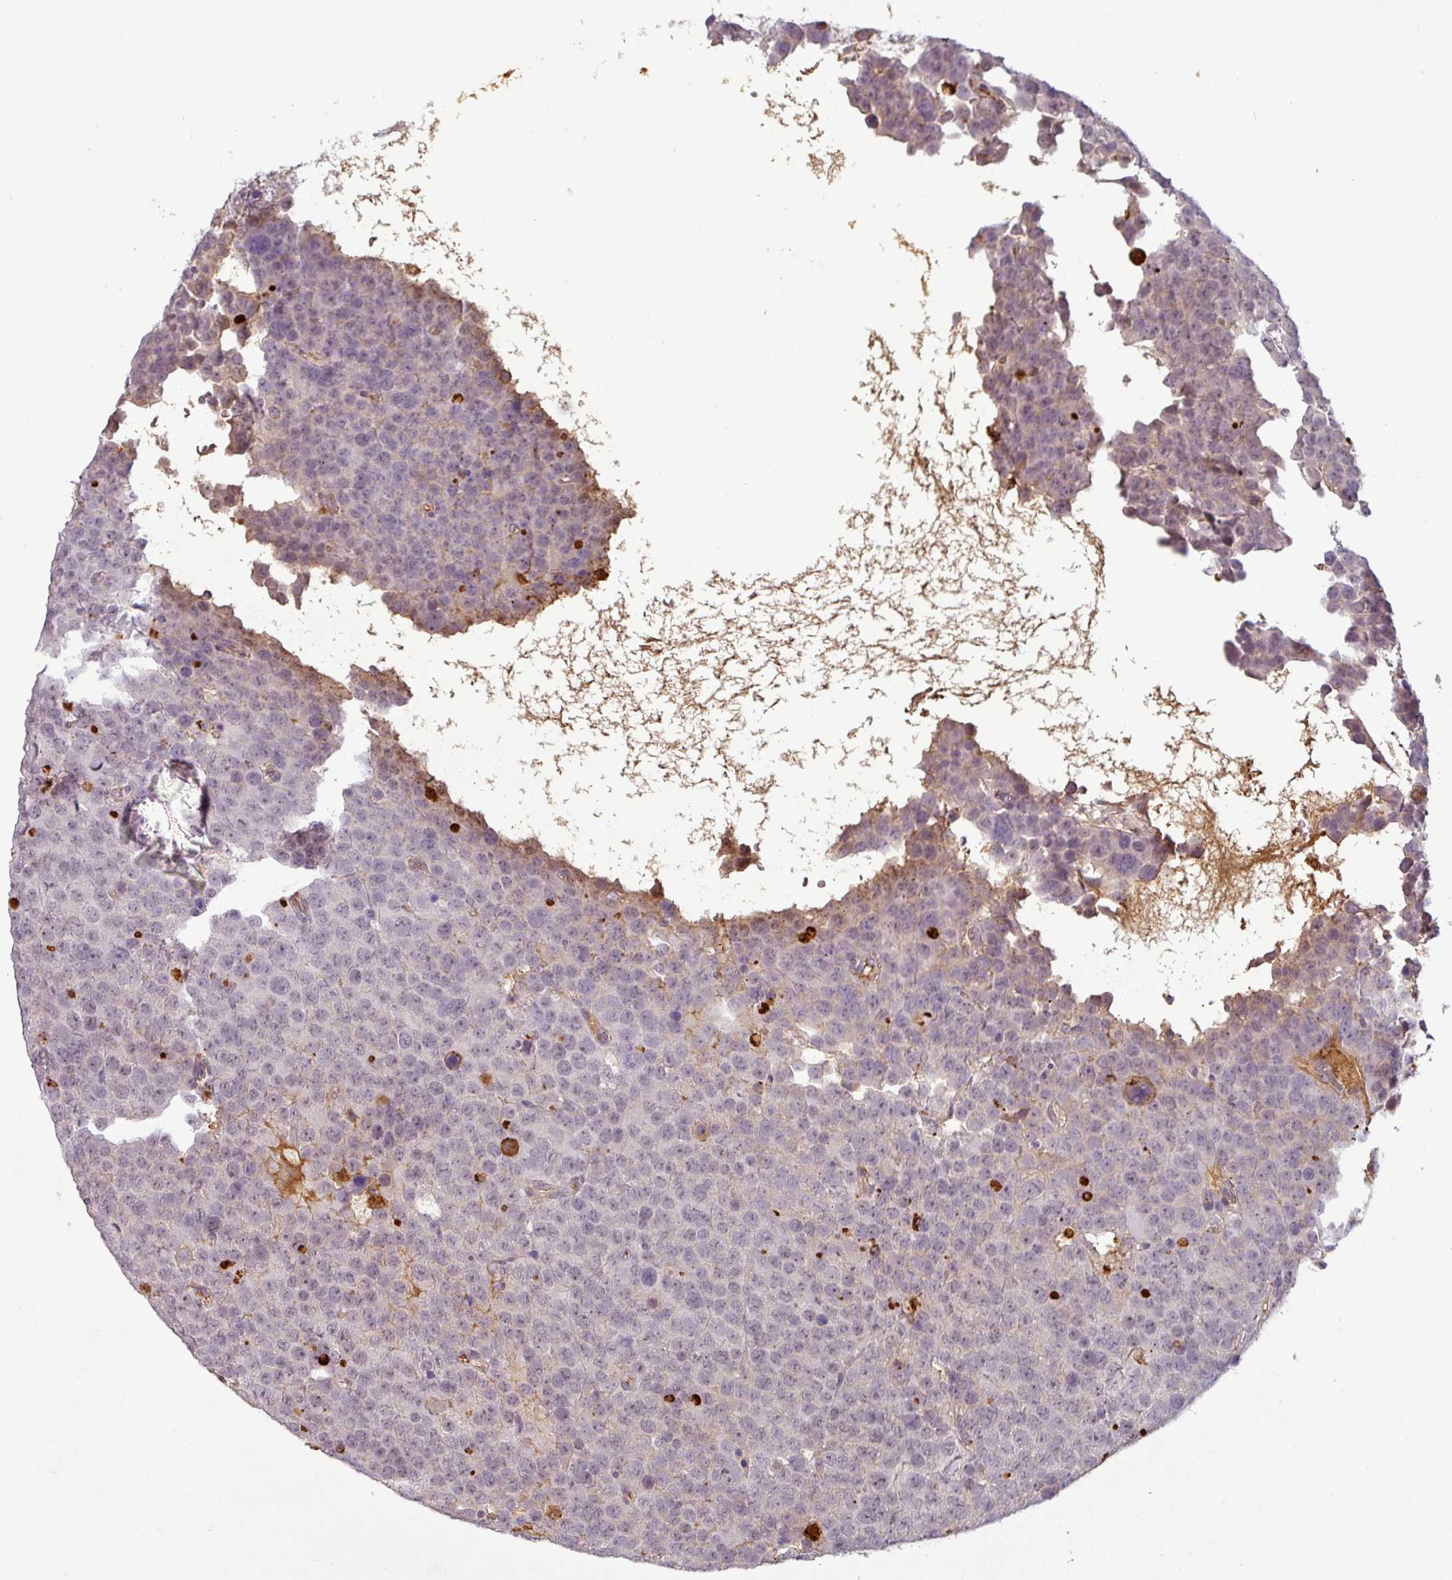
{"staining": {"intensity": "weak", "quantity": "<25%", "location": "cytoplasmic/membranous"}, "tissue": "testis cancer", "cell_type": "Tumor cells", "image_type": "cancer", "snomed": [{"axis": "morphology", "description": "Seminoma, NOS"}, {"axis": "topography", "description": "Testis"}], "caption": "High power microscopy micrograph of an immunohistochemistry image of testis cancer (seminoma), revealing no significant expression in tumor cells.", "gene": "APOC1", "patient": {"sex": "male", "age": 71}}